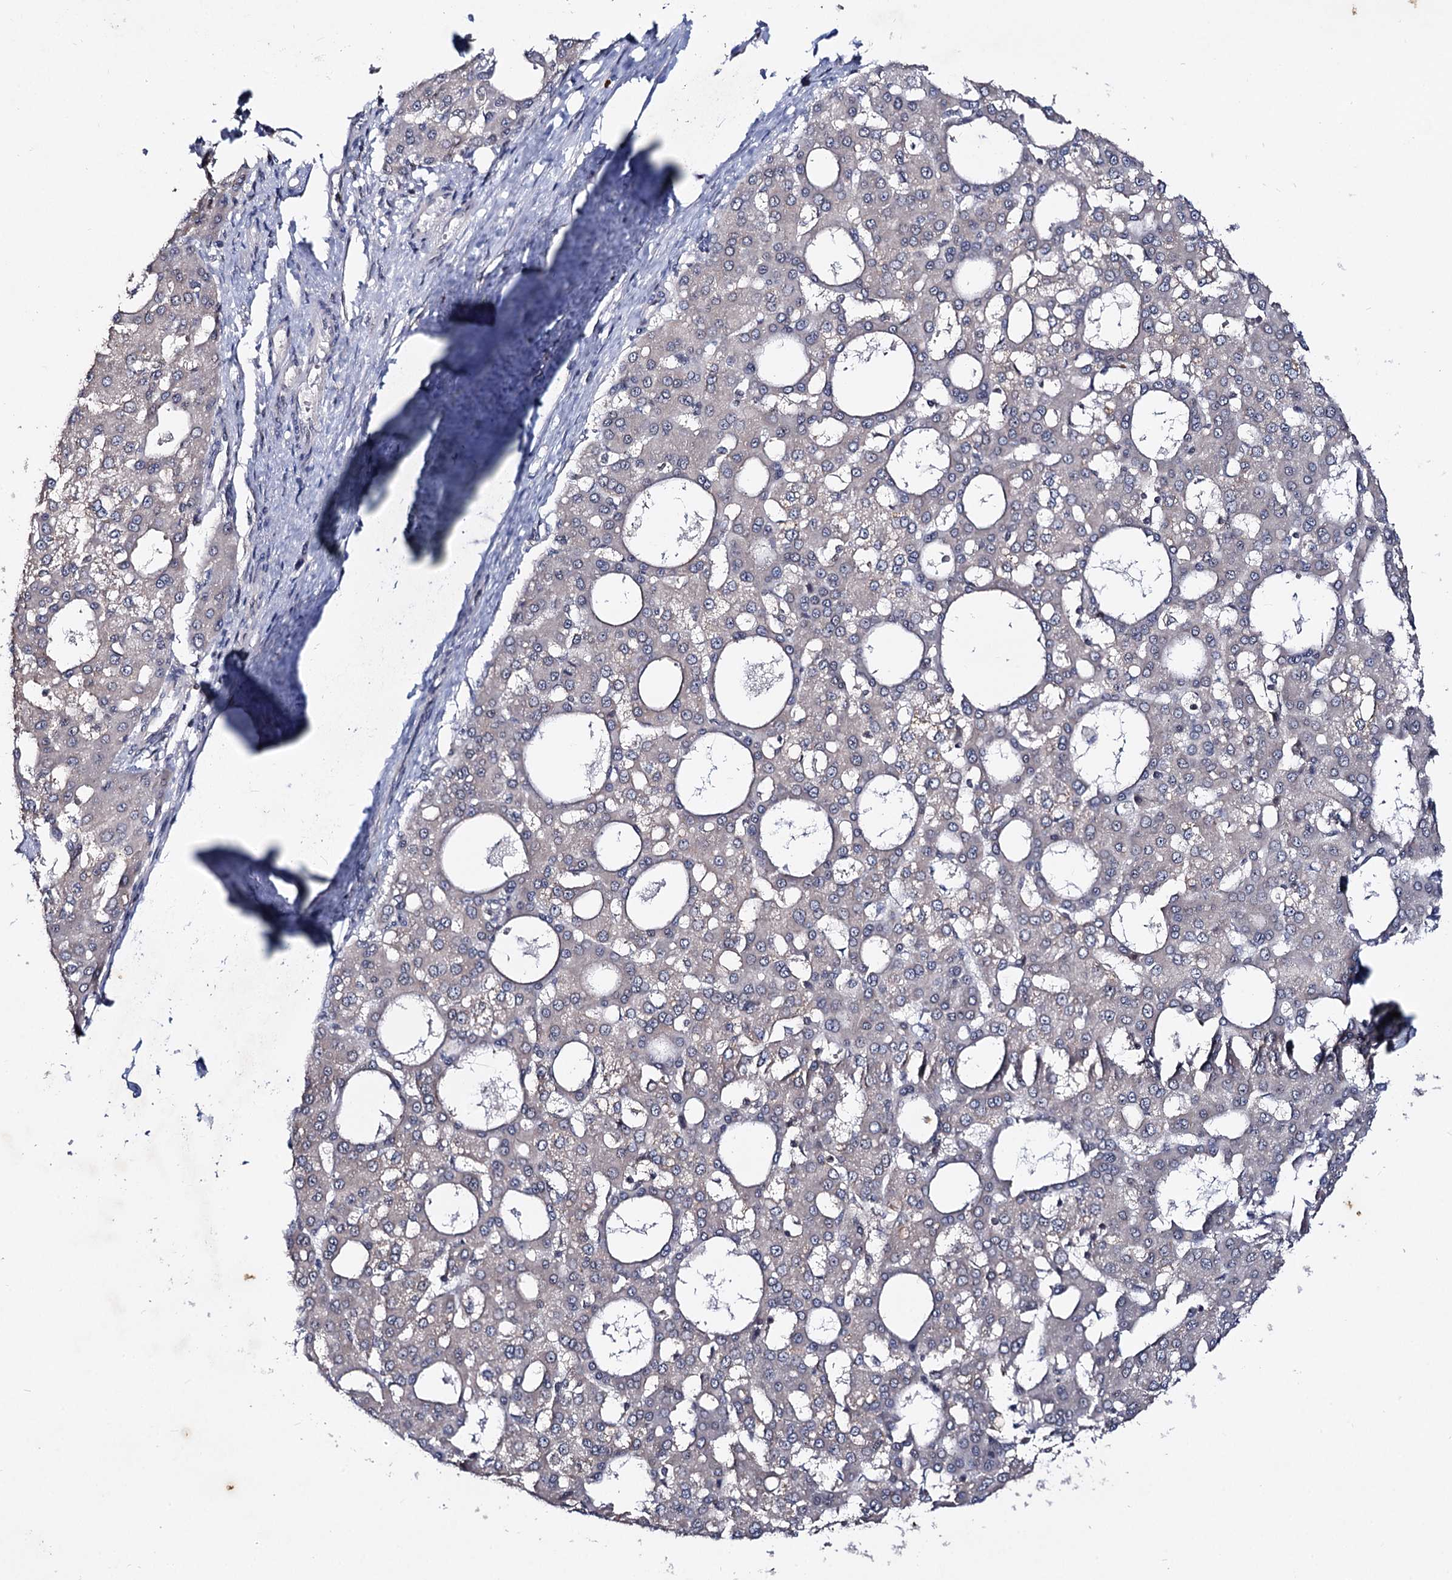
{"staining": {"intensity": "negative", "quantity": "none", "location": "none"}, "tissue": "liver cancer", "cell_type": "Tumor cells", "image_type": "cancer", "snomed": [{"axis": "morphology", "description": "Carcinoma, Hepatocellular, NOS"}, {"axis": "topography", "description": "Liver"}], "caption": "IHC of human hepatocellular carcinoma (liver) exhibits no positivity in tumor cells. (DAB (3,3'-diaminobenzidine) immunohistochemistry (IHC) visualized using brightfield microscopy, high magnification).", "gene": "SMCHD1", "patient": {"sex": "male", "age": 47}}